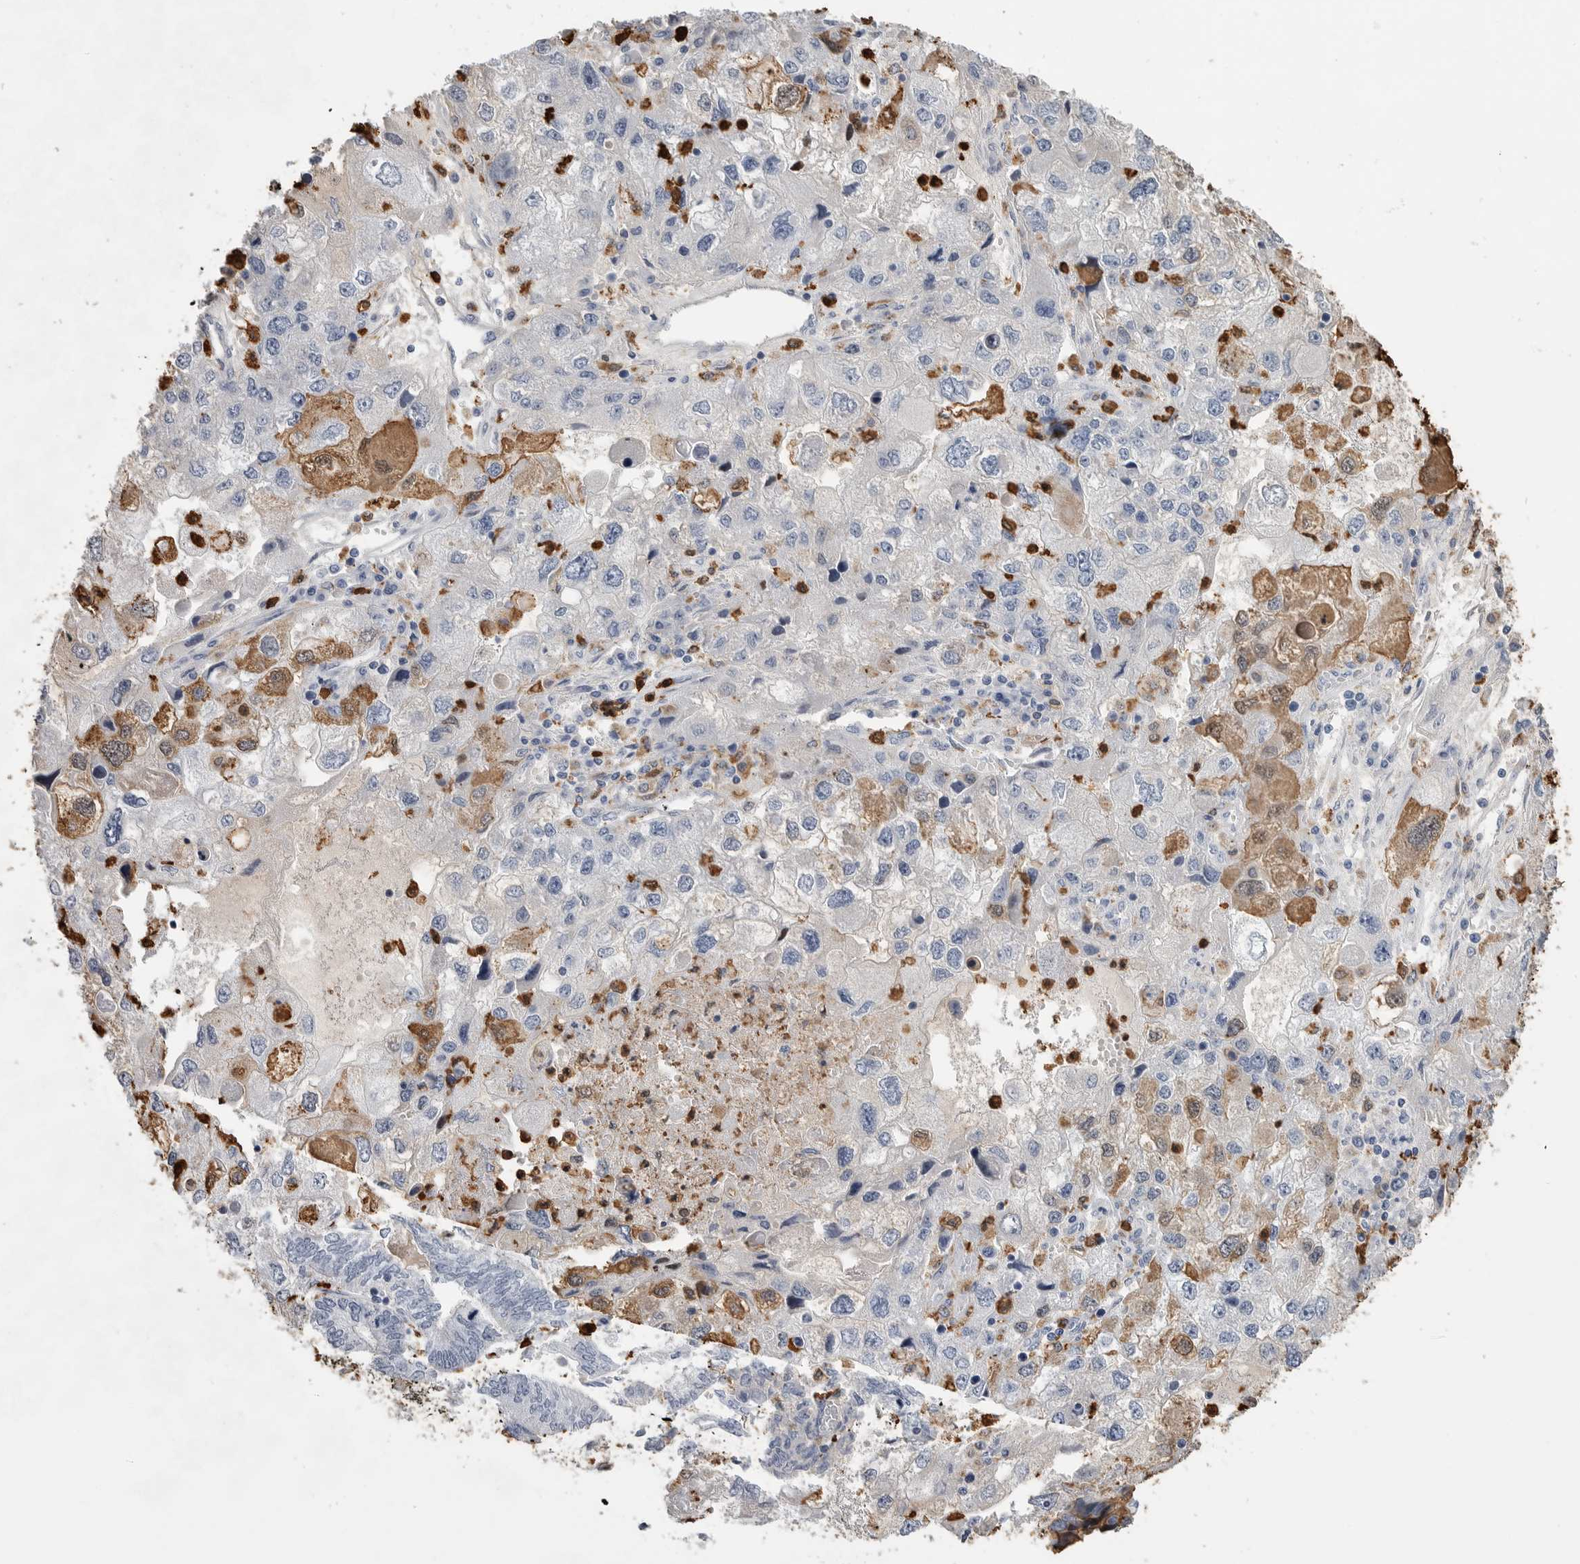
{"staining": {"intensity": "negative", "quantity": "none", "location": "none"}, "tissue": "endometrial cancer", "cell_type": "Tumor cells", "image_type": "cancer", "snomed": [{"axis": "morphology", "description": "Adenocarcinoma, NOS"}, {"axis": "topography", "description": "Uterus"}], "caption": "There is no significant positivity in tumor cells of endometrial cancer.", "gene": "CYB561D1", "patient": {"sex": "female", "age": 77}}